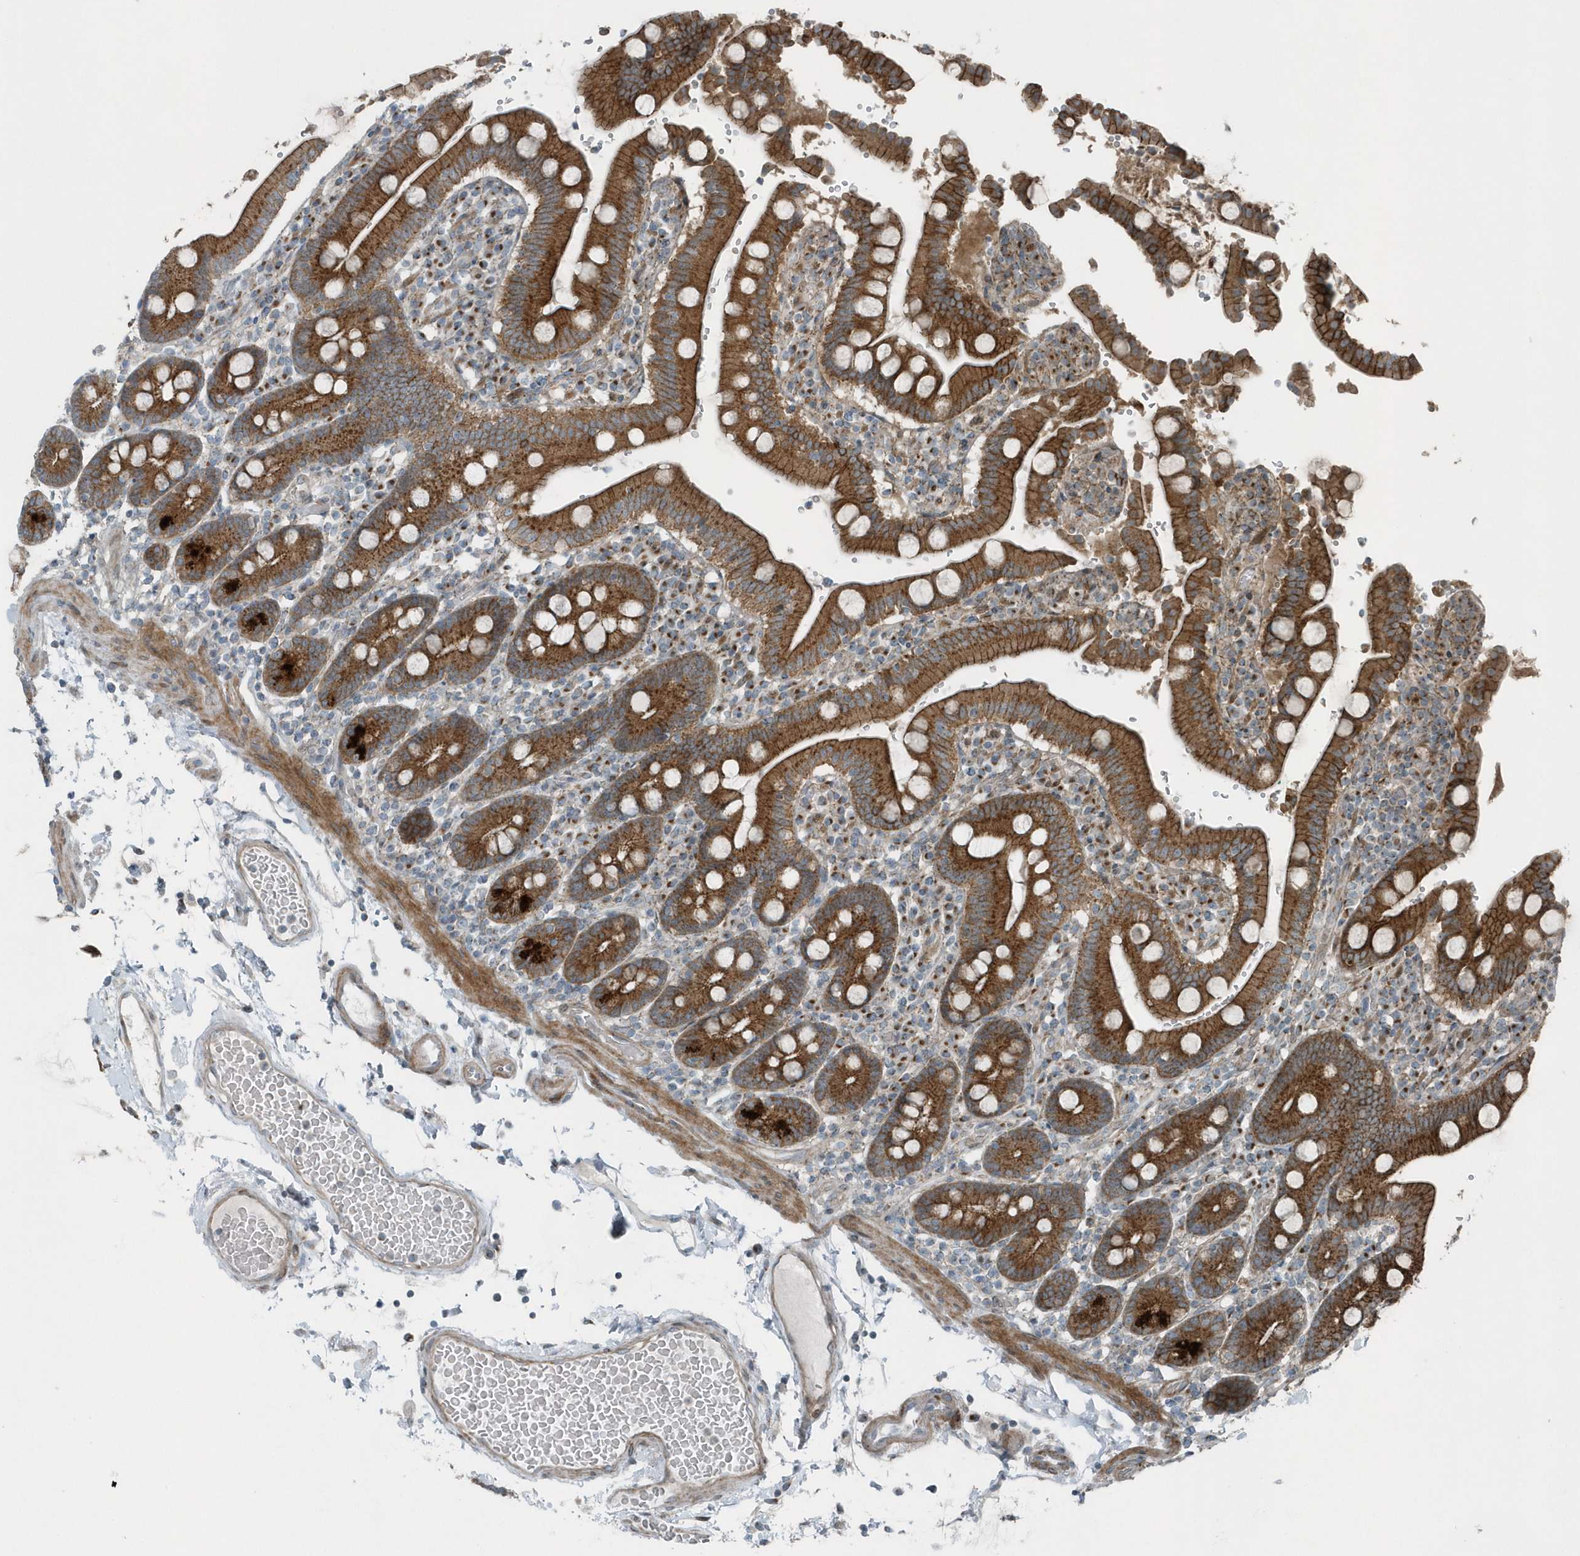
{"staining": {"intensity": "strong", "quantity": ">75%", "location": "cytoplasmic/membranous"}, "tissue": "duodenum", "cell_type": "Glandular cells", "image_type": "normal", "snomed": [{"axis": "morphology", "description": "Normal tissue, NOS"}, {"axis": "topography", "description": "Small intestine, NOS"}], "caption": "The micrograph demonstrates immunohistochemical staining of benign duodenum. There is strong cytoplasmic/membranous staining is identified in about >75% of glandular cells.", "gene": "GCC2", "patient": {"sex": "female", "age": 71}}